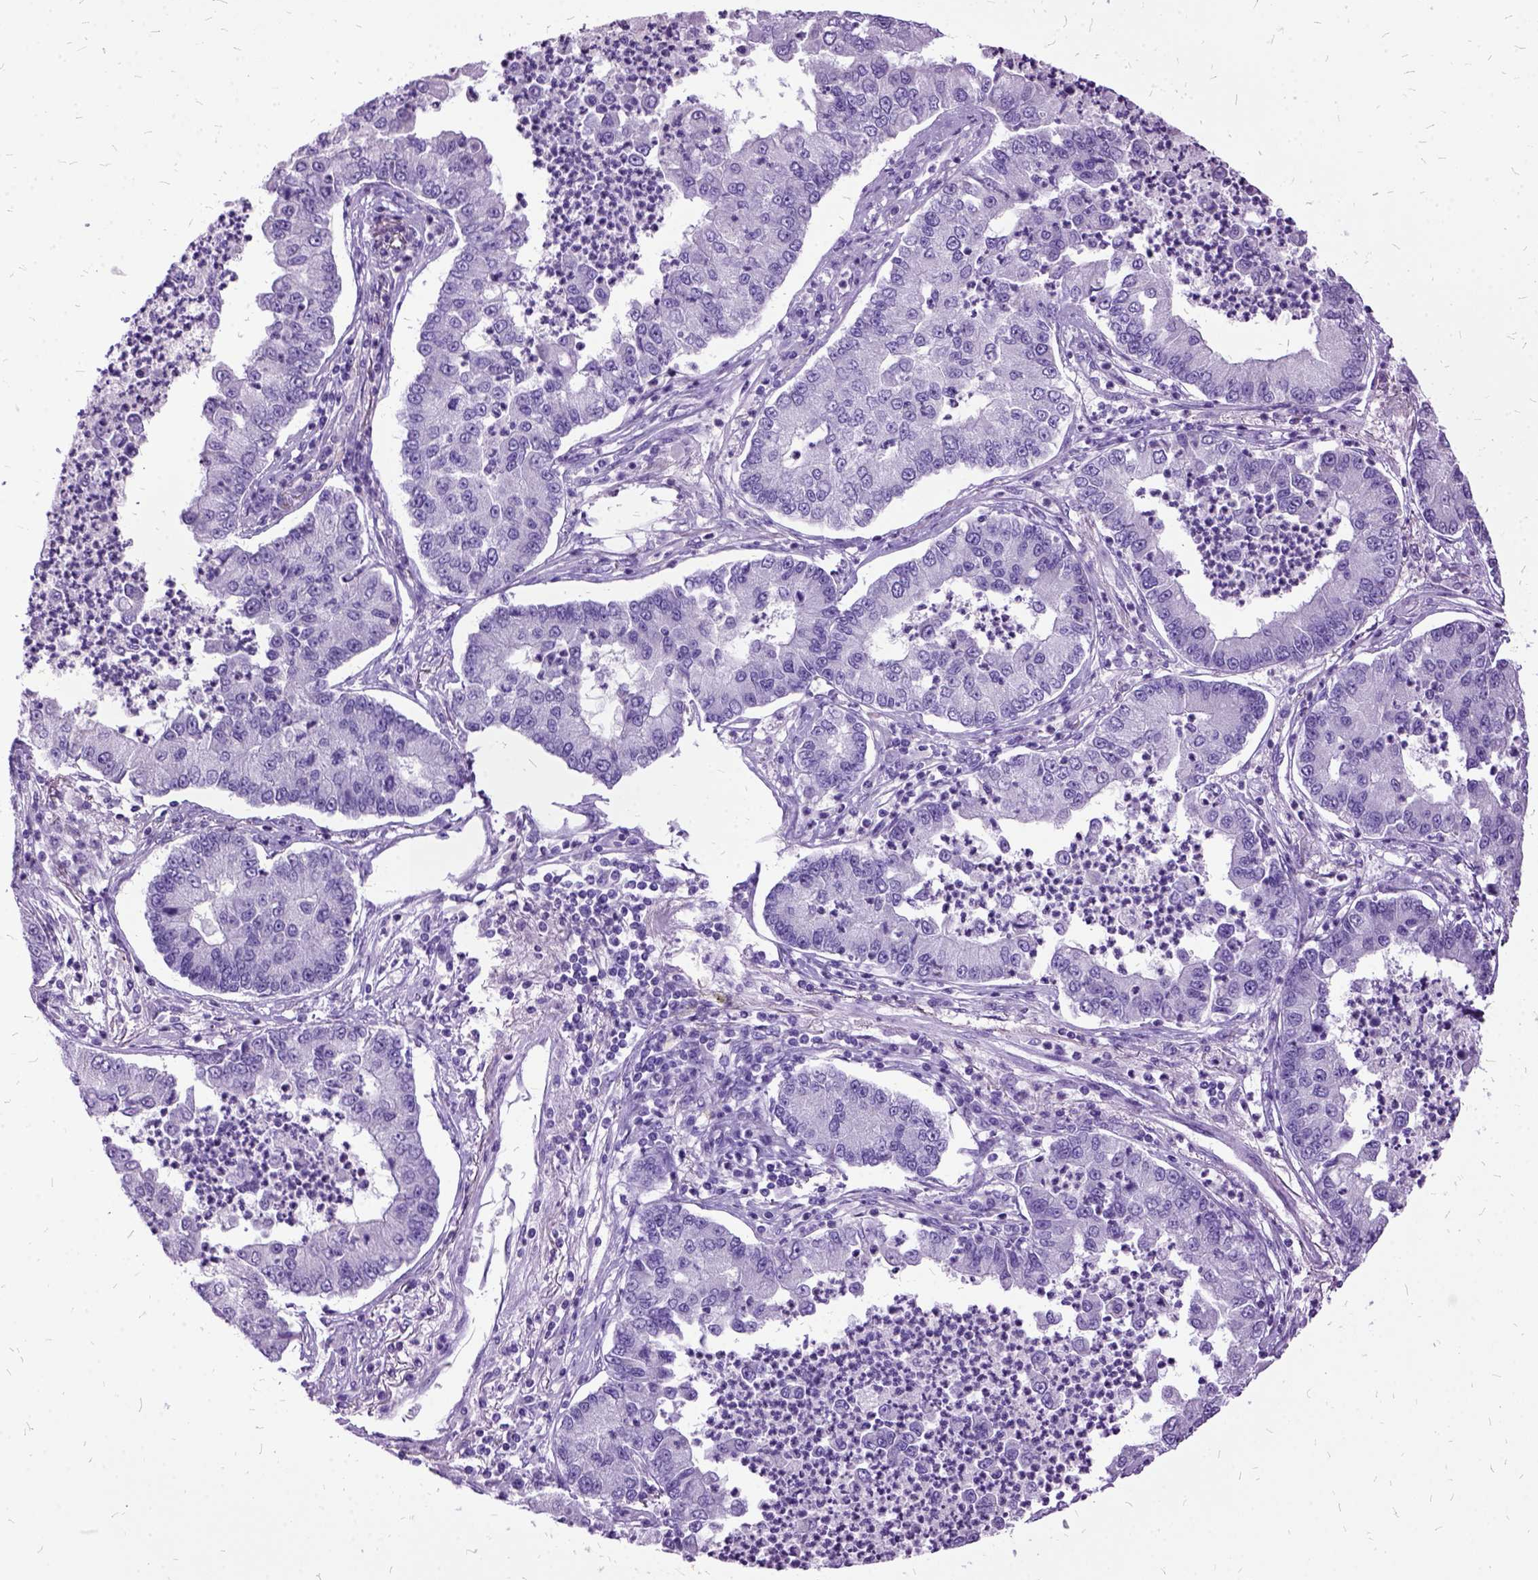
{"staining": {"intensity": "negative", "quantity": "none", "location": "none"}, "tissue": "lung cancer", "cell_type": "Tumor cells", "image_type": "cancer", "snomed": [{"axis": "morphology", "description": "Adenocarcinoma, NOS"}, {"axis": "topography", "description": "Lung"}], "caption": "This is an IHC micrograph of human lung cancer. There is no positivity in tumor cells.", "gene": "MME", "patient": {"sex": "female", "age": 57}}